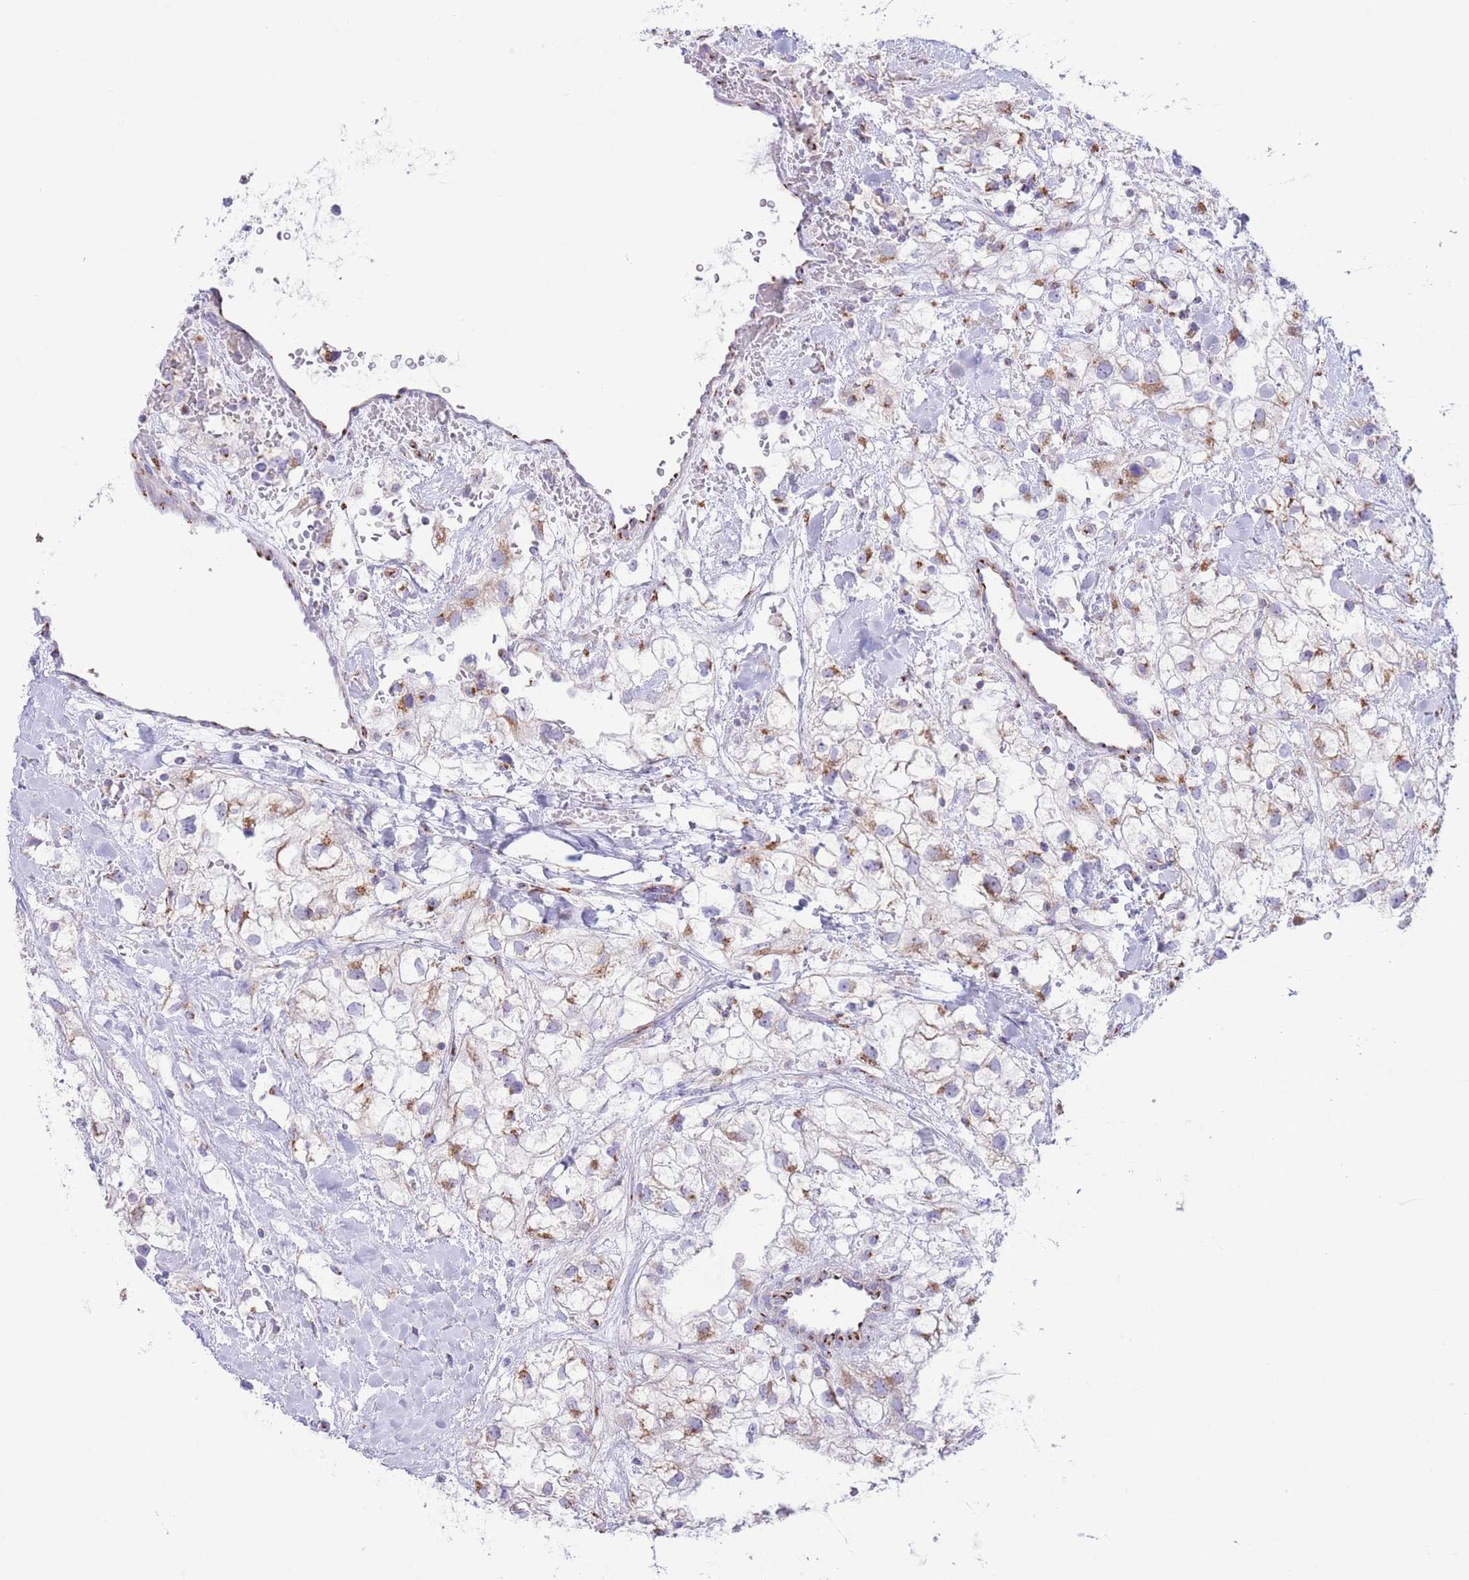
{"staining": {"intensity": "moderate", "quantity": "25%-75%", "location": "cytoplasmic/membranous"}, "tissue": "renal cancer", "cell_type": "Tumor cells", "image_type": "cancer", "snomed": [{"axis": "morphology", "description": "Adenocarcinoma, NOS"}, {"axis": "topography", "description": "Kidney"}], "caption": "Human adenocarcinoma (renal) stained with a protein marker displays moderate staining in tumor cells.", "gene": "MPND", "patient": {"sex": "male", "age": 59}}